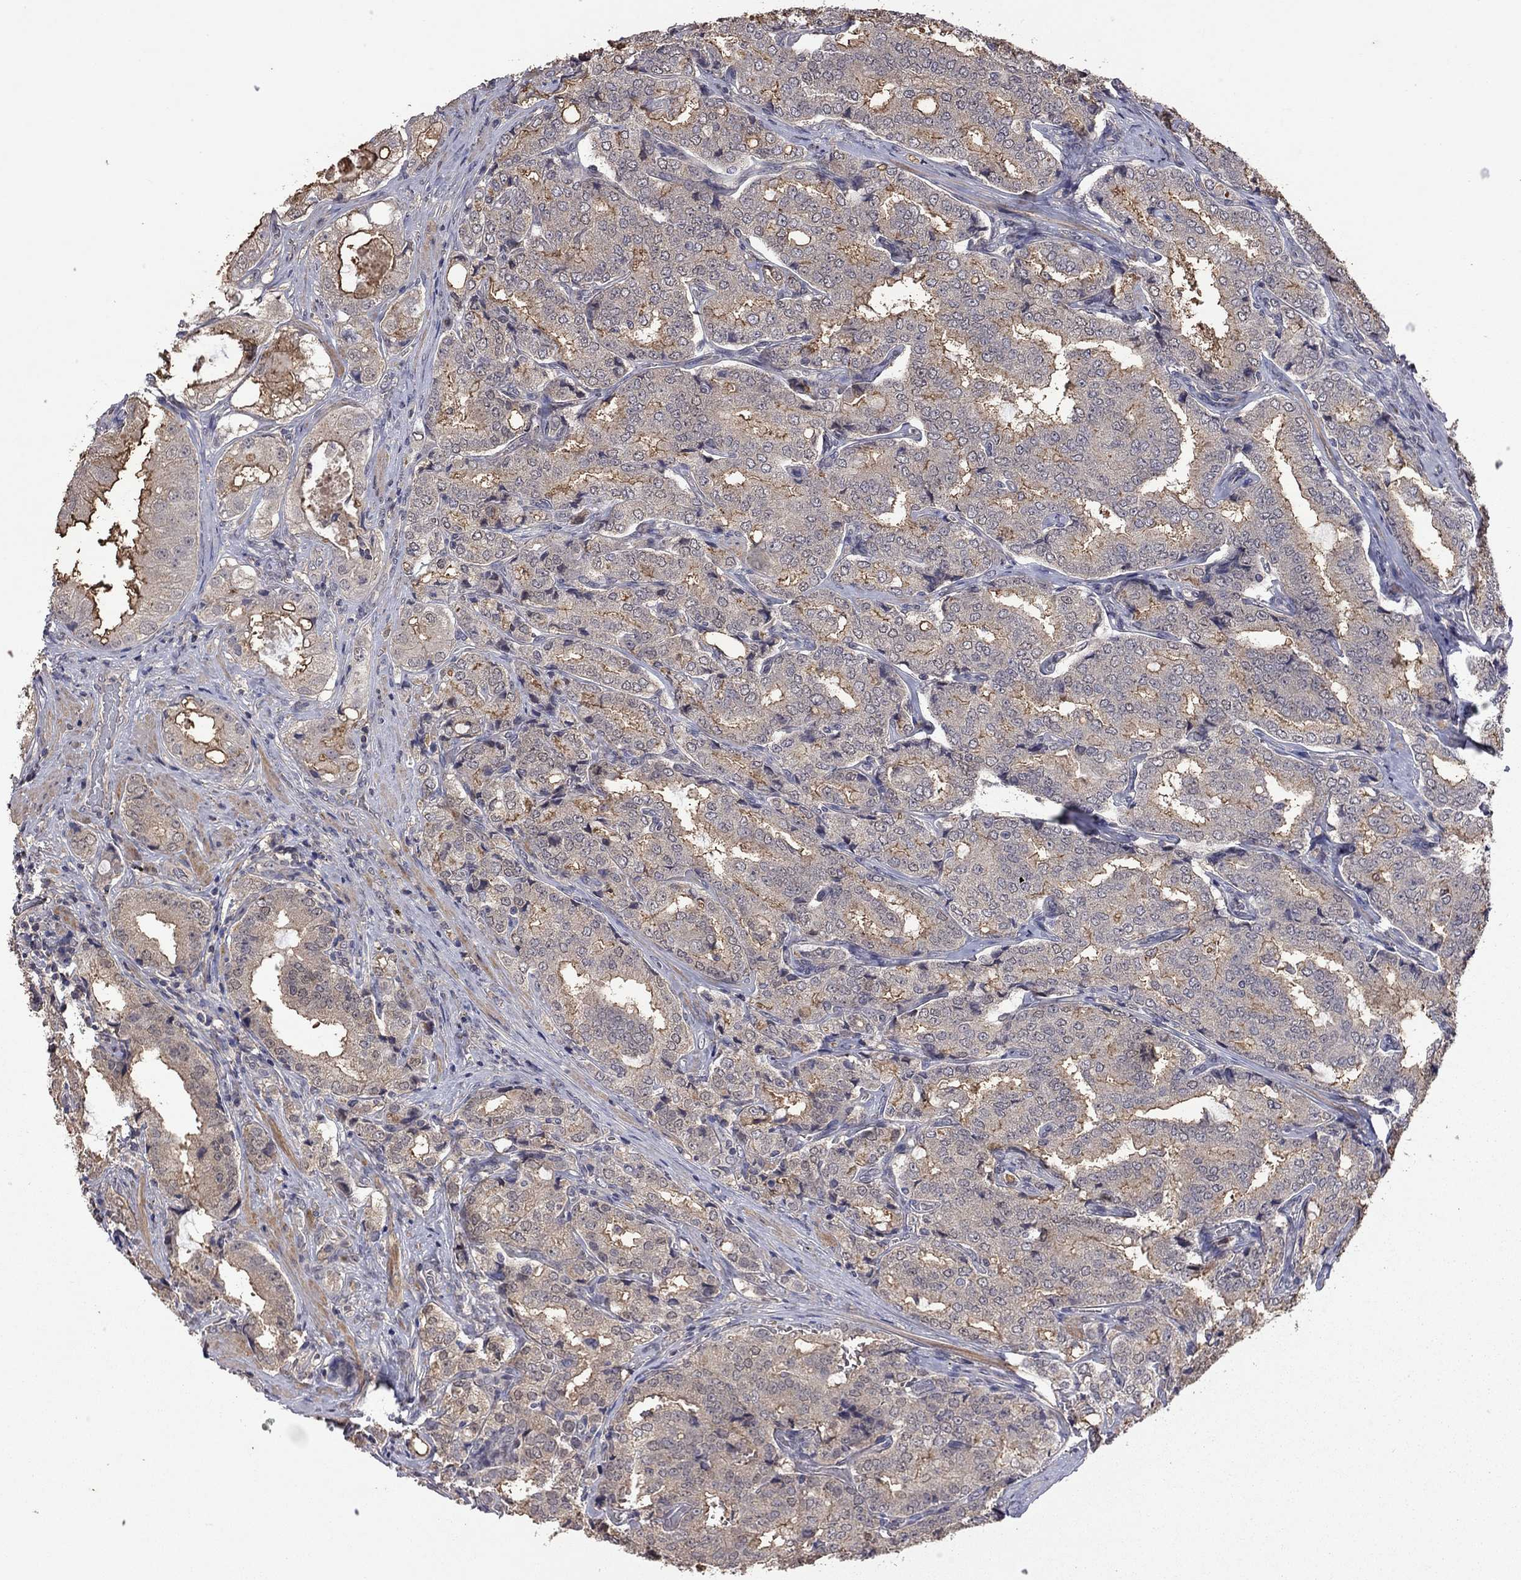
{"staining": {"intensity": "moderate", "quantity": "25%-75%", "location": "cytoplasmic/membranous"}, "tissue": "prostate cancer", "cell_type": "Tumor cells", "image_type": "cancer", "snomed": [{"axis": "morphology", "description": "Adenocarcinoma, NOS"}, {"axis": "topography", "description": "Prostate"}], "caption": "A brown stain highlights moderate cytoplasmic/membranous staining of a protein in prostate adenocarcinoma tumor cells.", "gene": "TSNARE1", "patient": {"sex": "male", "age": 65}}